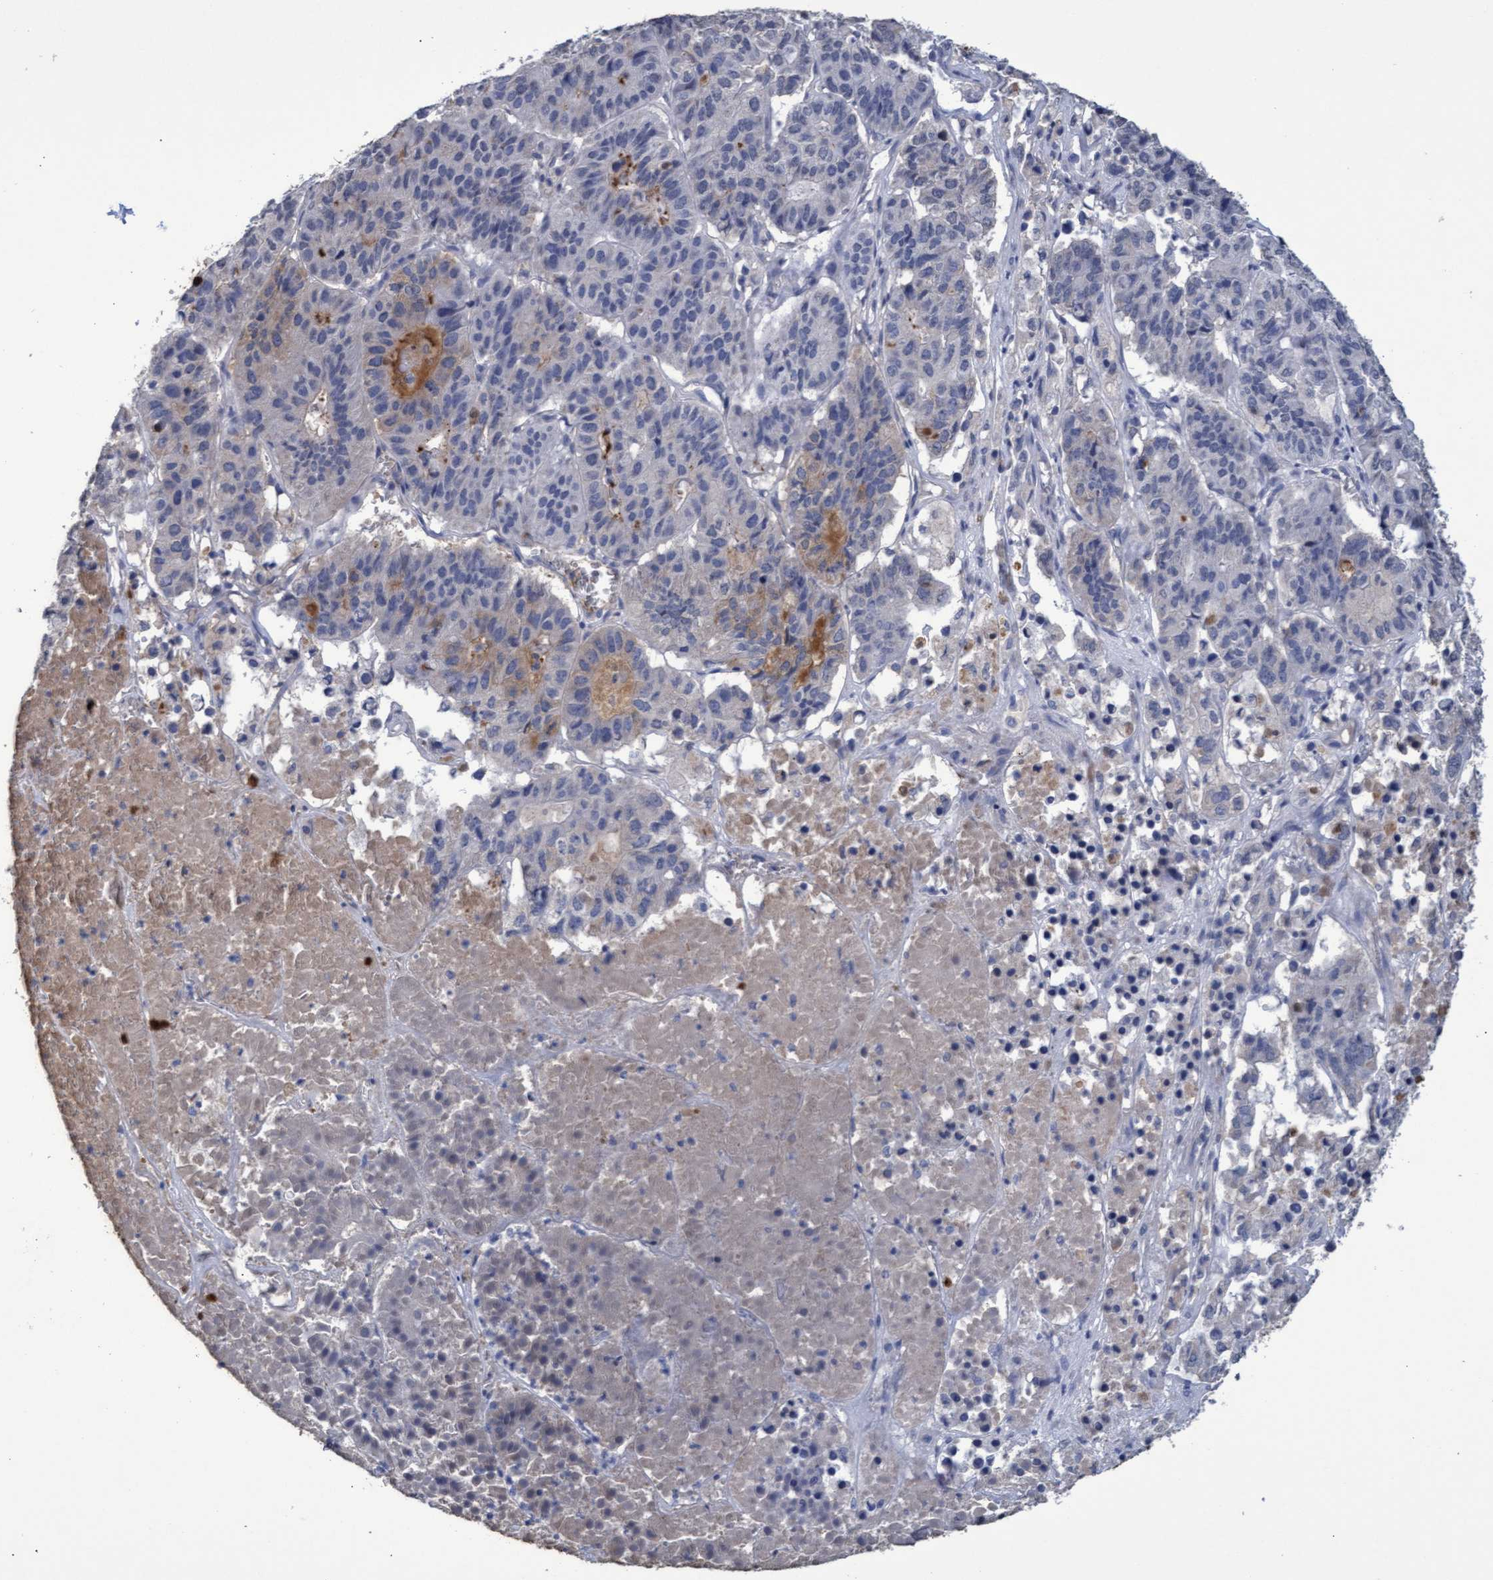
{"staining": {"intensity": "weak", "quantity": "<25%", "location": "cytoplasmic/membranous"}, "tissue": "pancreatic cancer", "cell_type": "Tumor cells", "image_type": "cancer", "snomed": [{"axis": "morphology", "description": "Adenocarcinoma, NOS"}, {"axis": "topography", "description": "Pancreas"}], "caption": "Immunohistochemistry histopathology image of neoplastic tissue: human pancreatic cancer stained with DAB (3,3'-diaminobenzidine) exhibits no significant protein staining in tumor cells. (DAB immunohistochemistry visualized using brightfield microscopy, high magnification).", "gene": "GPR39", "patient": {"sex": "male", "age": 50}}